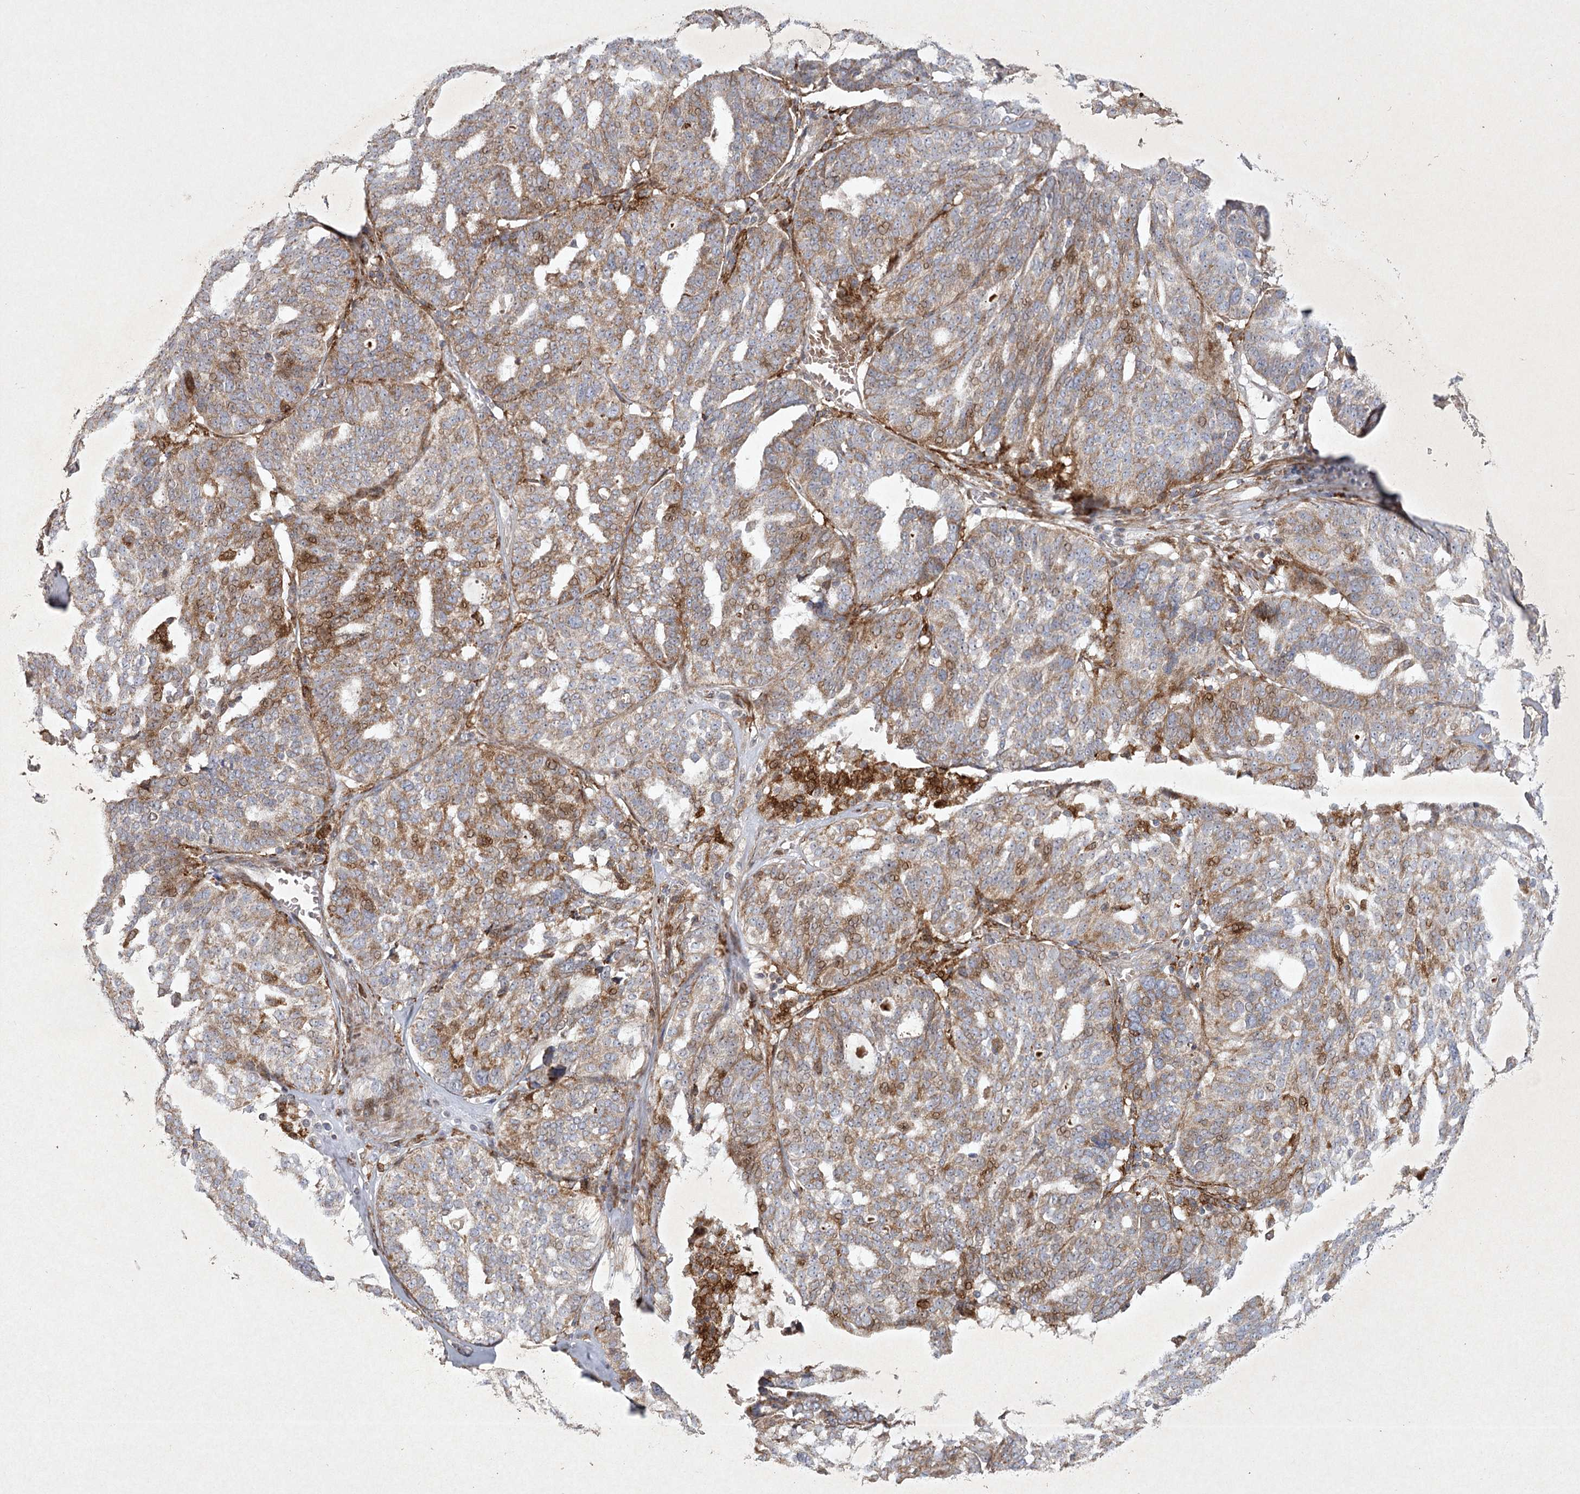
{"staining": {"intensity": "moderate", "quantity": ">75%", "location": "cytoplasmic/membranous,nuclear"}, "tissue": "ovarian cancer", "cell_type": "Tumor cells", "image_type": "cancer", "snomed": [{"axis": "morphology", "description": "Cystadenocarcinoma, serous, NOS"}, {"axis": "topography", "description": "Ovary"}], "caption": "Immunohistochemistry (DAB) staining of human ovarian cancer (serous cystadenocarcinoma) displays moderate cytoplasmic/membranous and nuclear protein positivity in about >75% of tumor cells.", "gene": "KBTBD4", "patient": {"sex": "female", "age": 59}}